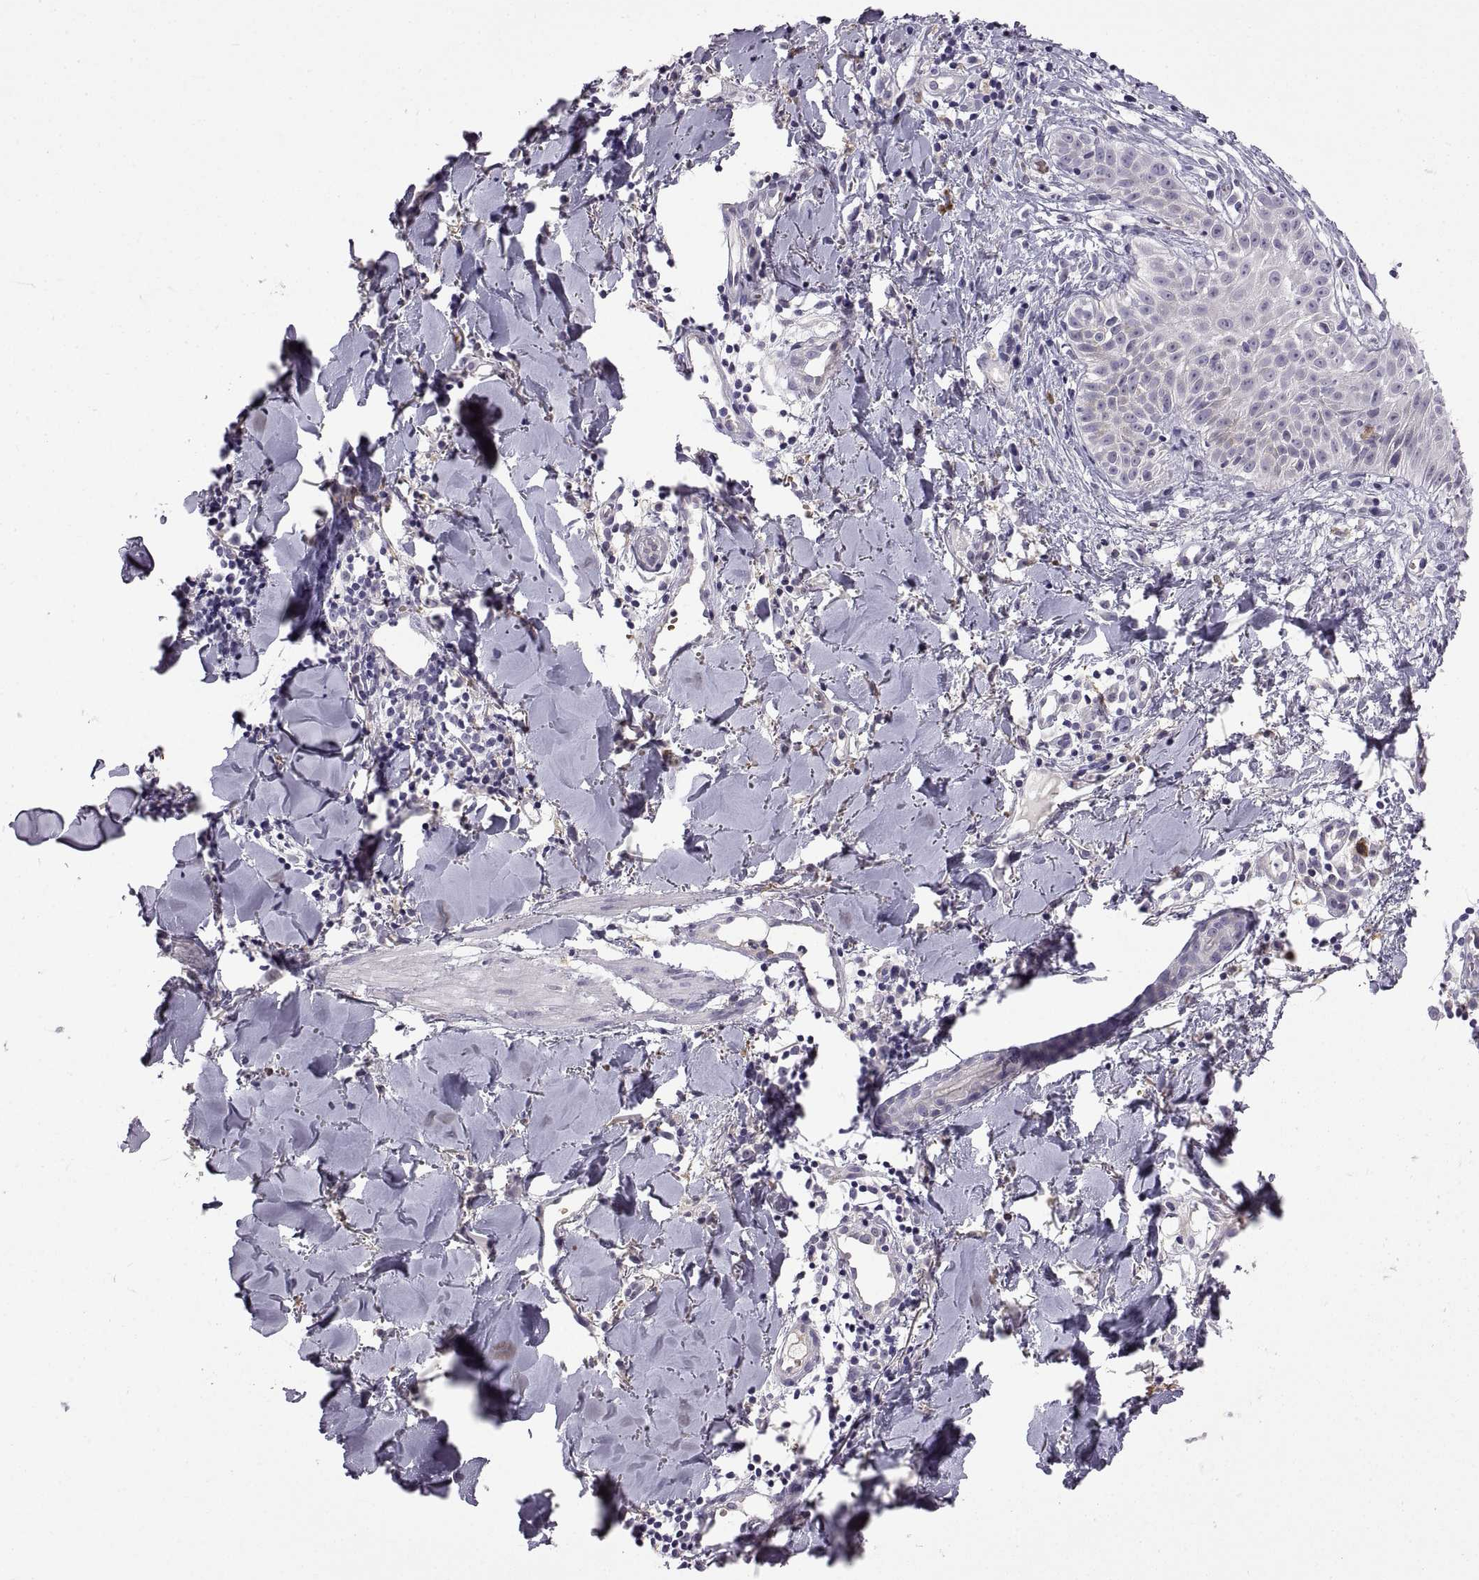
{"staining": {"intensity": "negative", "quantity": "none", "location": "none"}, "tissue": "melanoma", "cell_type": "Tumor cells", "image_type": "cancer", "snomed": [{"axis": "morphology", "description": "Malignant melanoma, NOS"}, {"axis": "topography", "description": "Skin"}], "caption": "Melanoma stained for a protein using immunohistochemistry demonstrates no positivity tumor cells.", "gene": "MEIOC", "patient": {"sex": "male", "age": 51}}